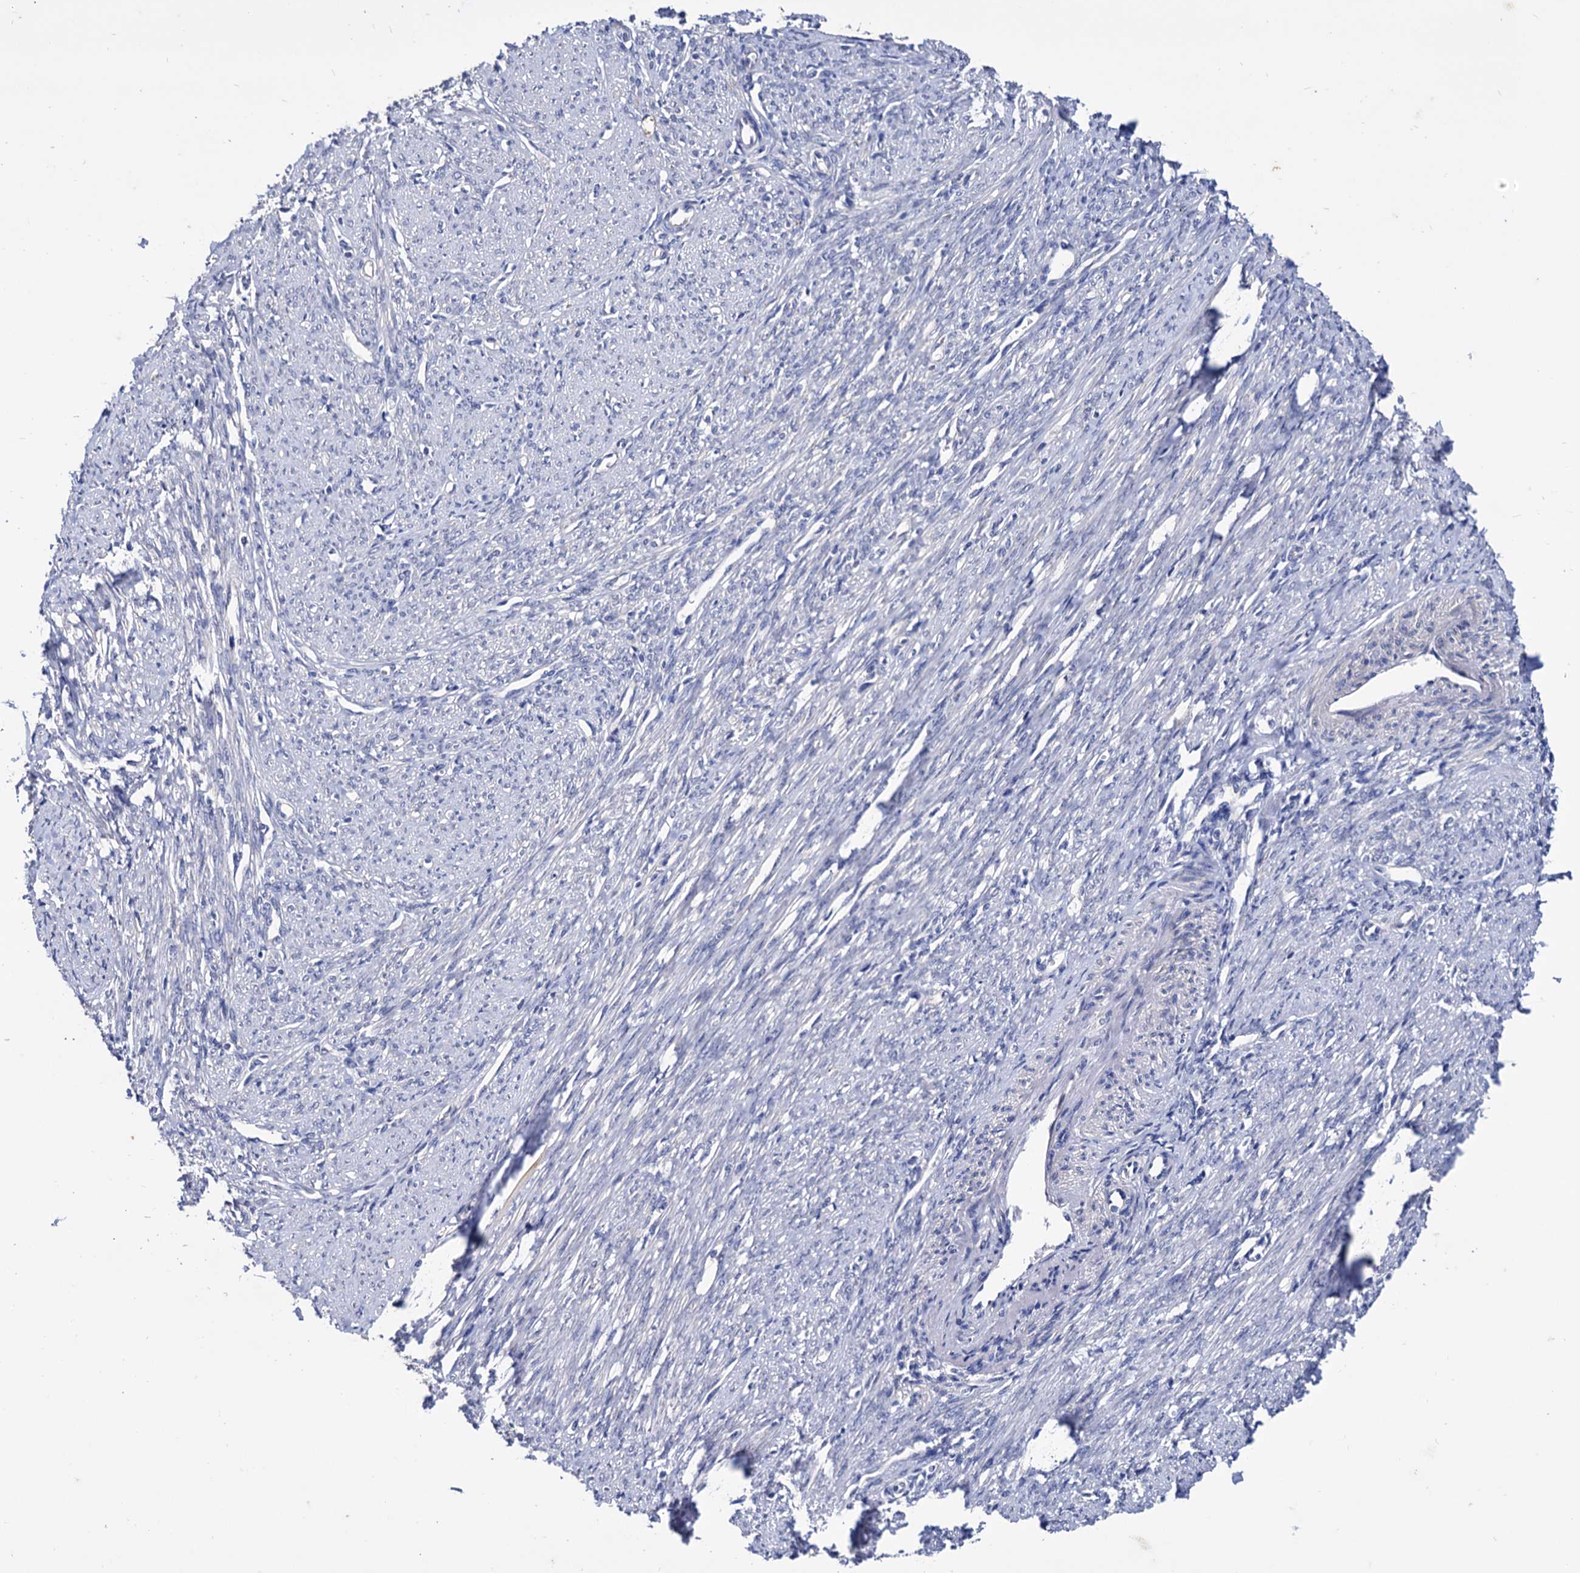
{"staining": {"intensity": "negative", "quantity": "none", "location": "none"}, "tissue": "smooth muscle", "cell_type": "Smooth muscle cells", "image_type": "normal", "snomed": [{"axis": "morphology", "description": "Normal tissue, NOS"}, {"axis": "topography", "description": "Smooth muscle"}, {"axis": "topography", "description": "Uterus"}], "caption": "Immunohistochemistry micrograph of benign smooth muscle: human smooth muscle stained with DAB exhibits no significant protein staining in smooth muscle cells.", "gene": "NPAS4", "patient": {"sex": "female", "age": 59}}